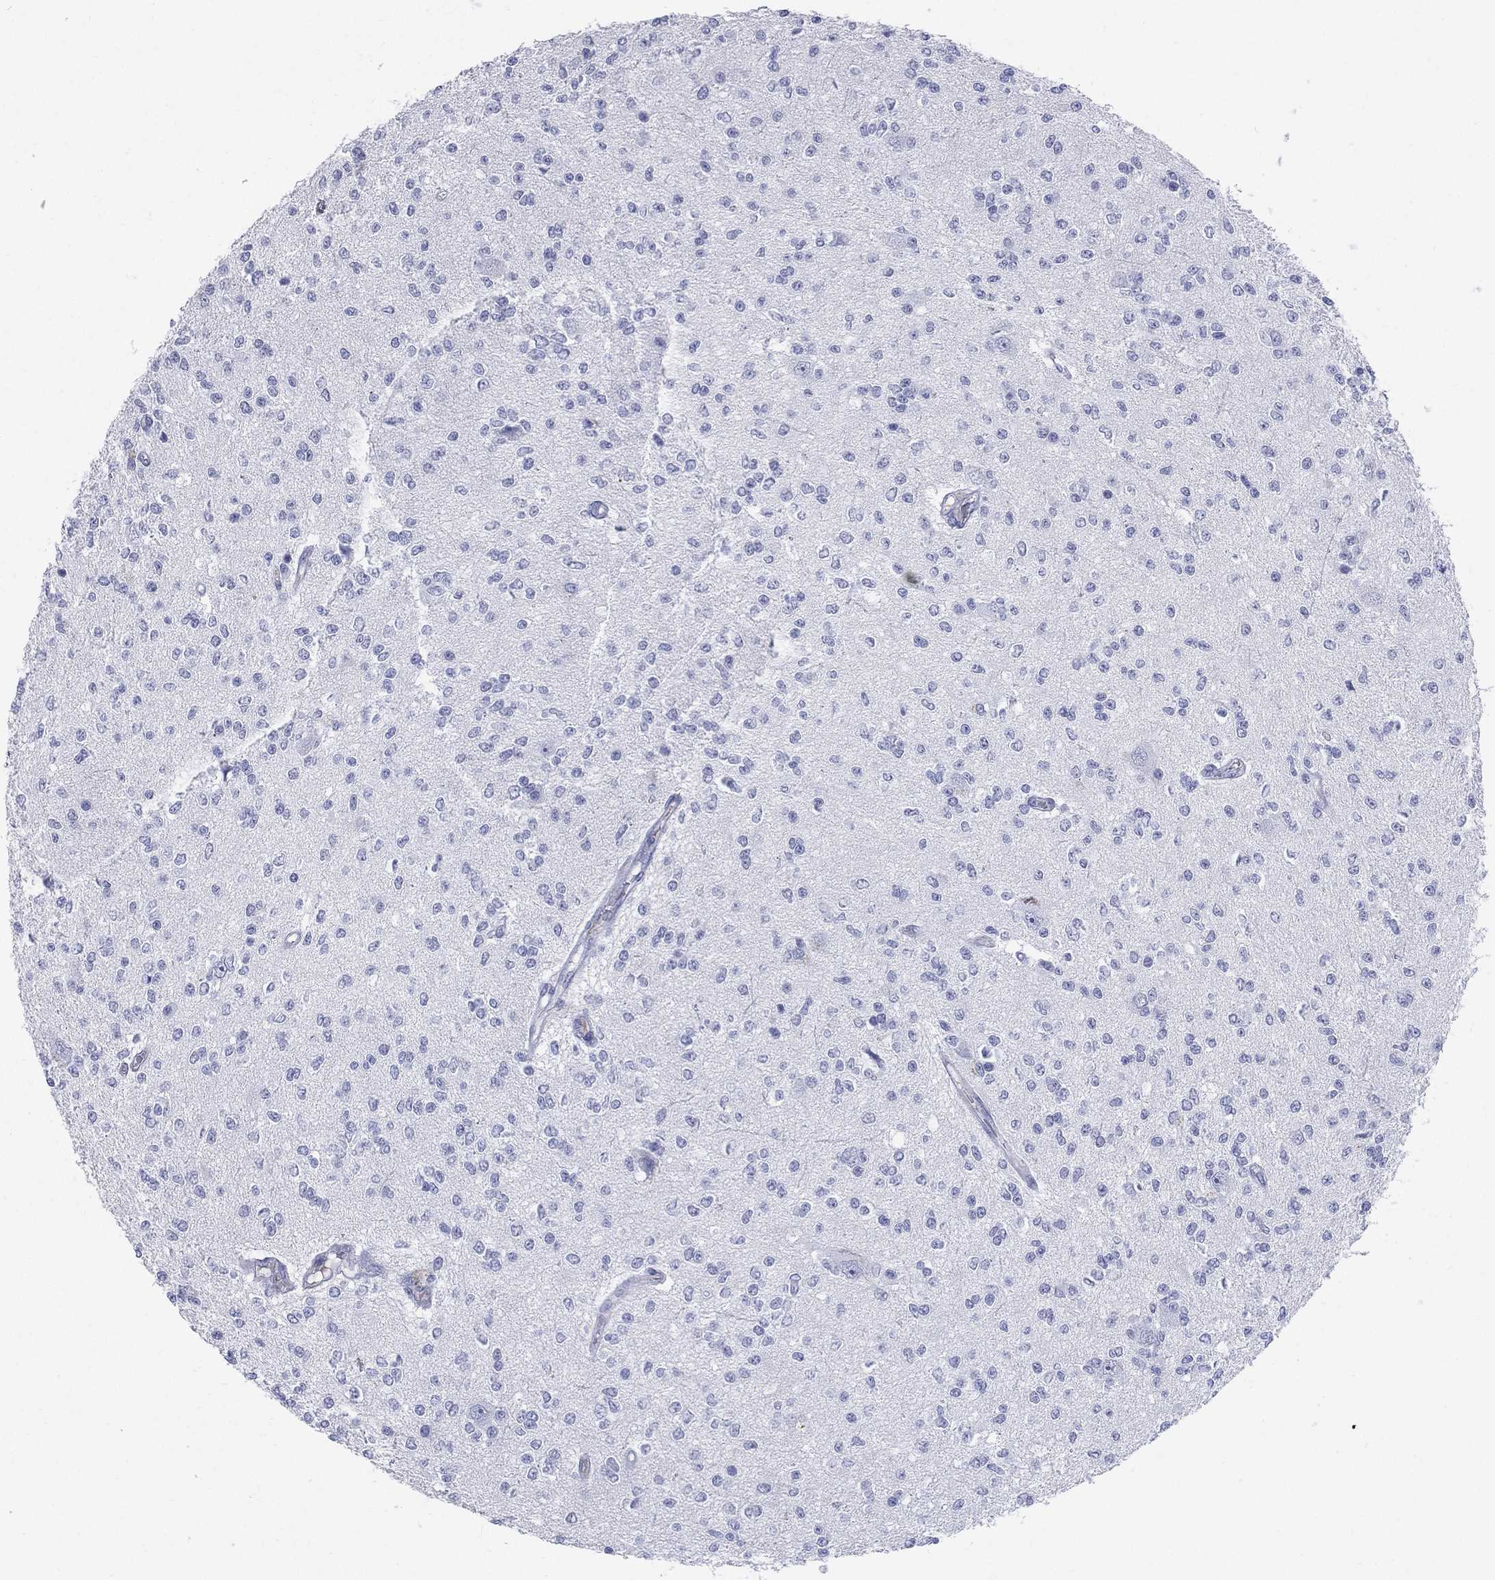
{"staining": {"intensity": "negative", "quantity": "none", "location": "none"}, "tissue": "glioma", "cell_type": "Tumor cells", "image_type": "cancer", "snomed": [{"axis": "morphology", "description": "Glioma, malignant, Low grade"}, {"axis": "topography", "description": "Brain"}], "caption": "Glioma was stained to show a protein in brown. There is no significant expression in tumor cells.", "gene": "HP", "patient": {"sex": "male", "age": 67}}